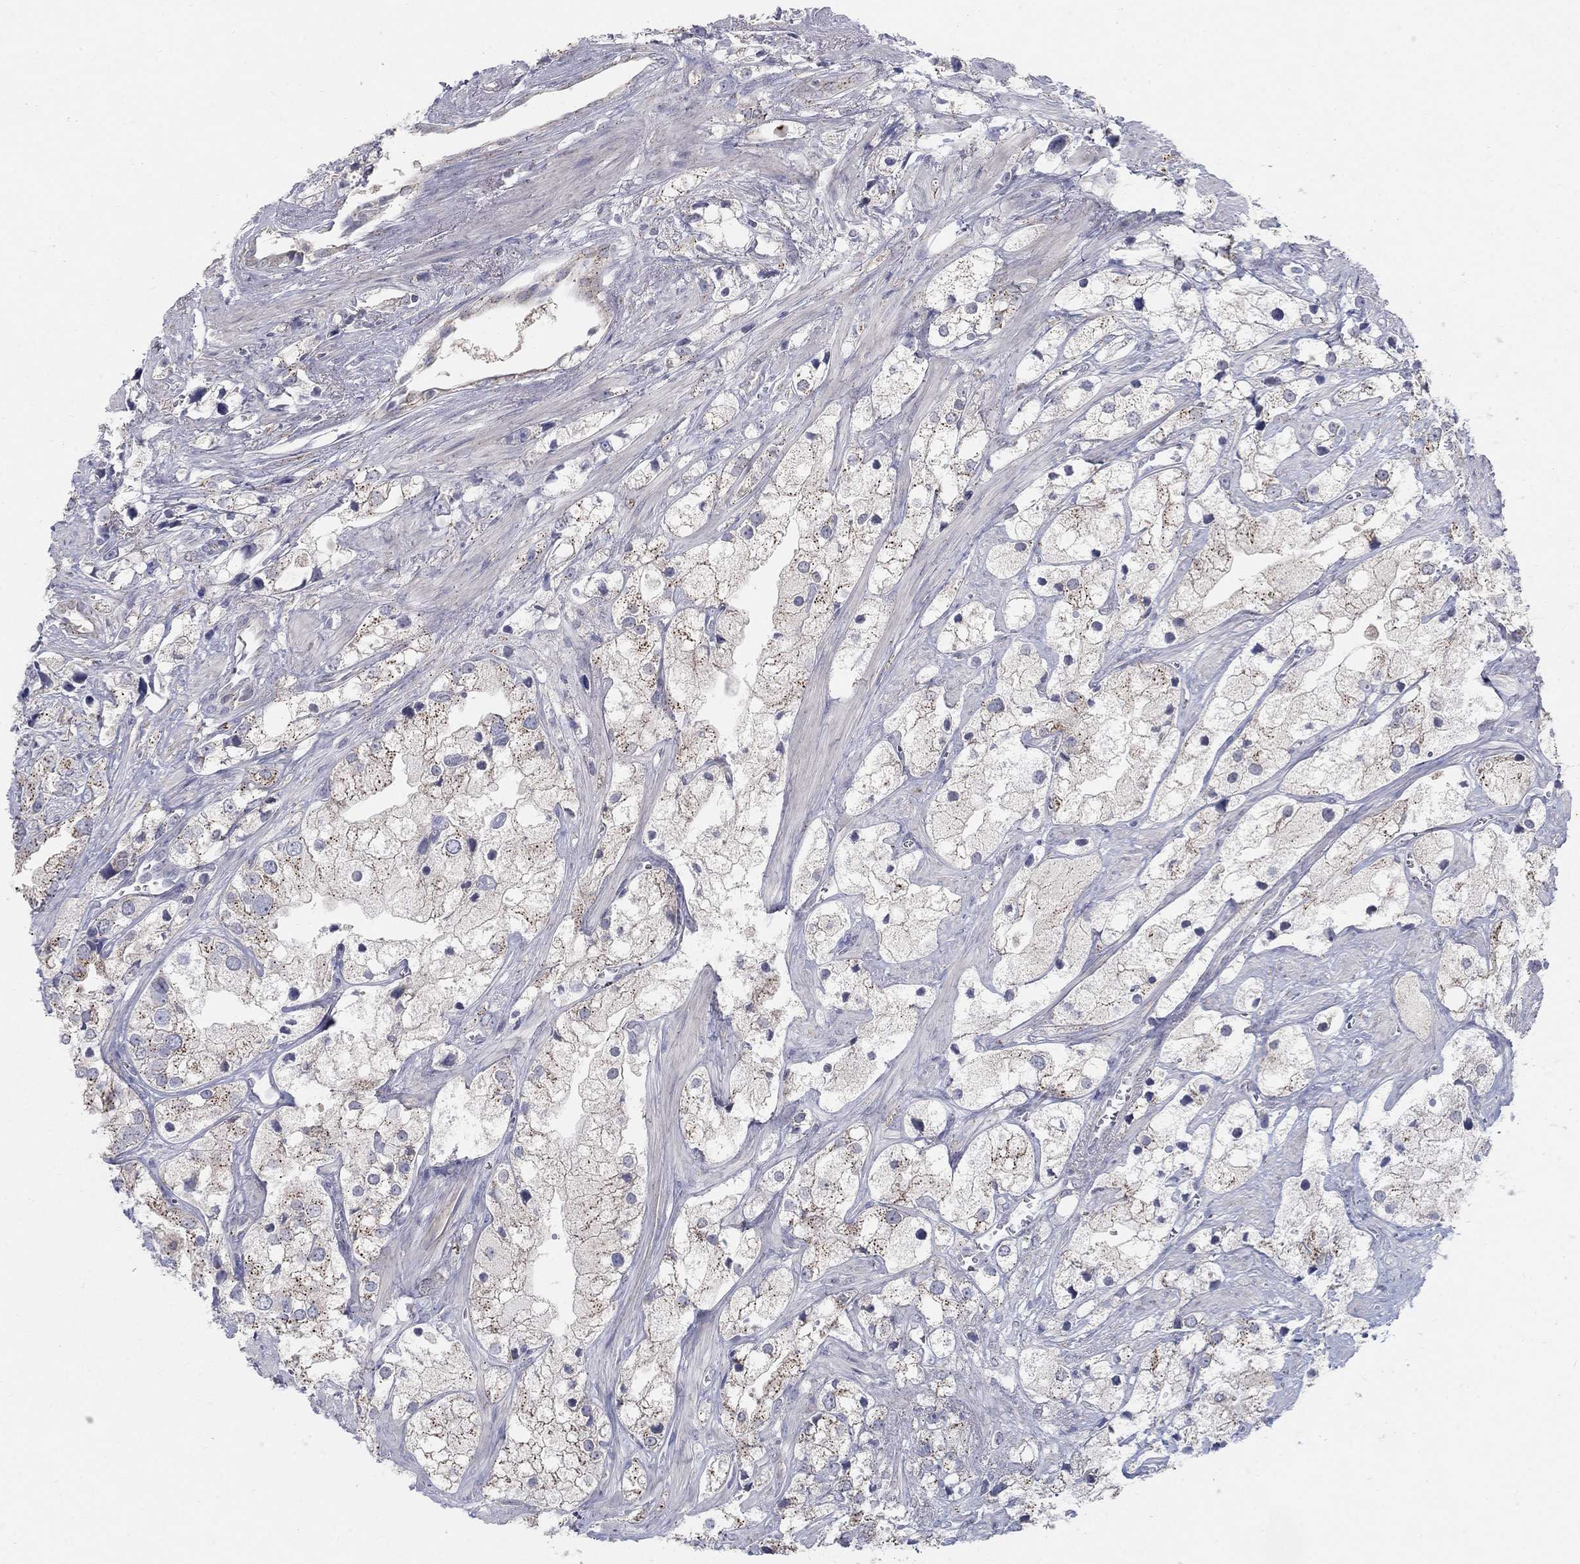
{"staining": {"intensity": "weak", "quantity": "25%-75%", "location": "cytoplasmic/membranous"}, "tissue": "prostate cancer", "cell_type": "Tumor cells", "image_type": "cancer", "snomed": [{"axis": "morphology", "description": "Adenocarcinoma, NOS"}, {"axis": "topography", "description": "Prostate and seminal vesicle, NOS"}, {"axis": "topography", "description": "Prostate"}], "caption": "Immunohistochemistry (IHC) micrograph of human prostate adenocarcinoma stained for a protein (brown), which exhibits low levels of weak cytoplasmic/membranous positivity in approximately 25%-75% of tumor cells.", "gene": "PANK3", "patient": {"sex": "male", "age": 79}}